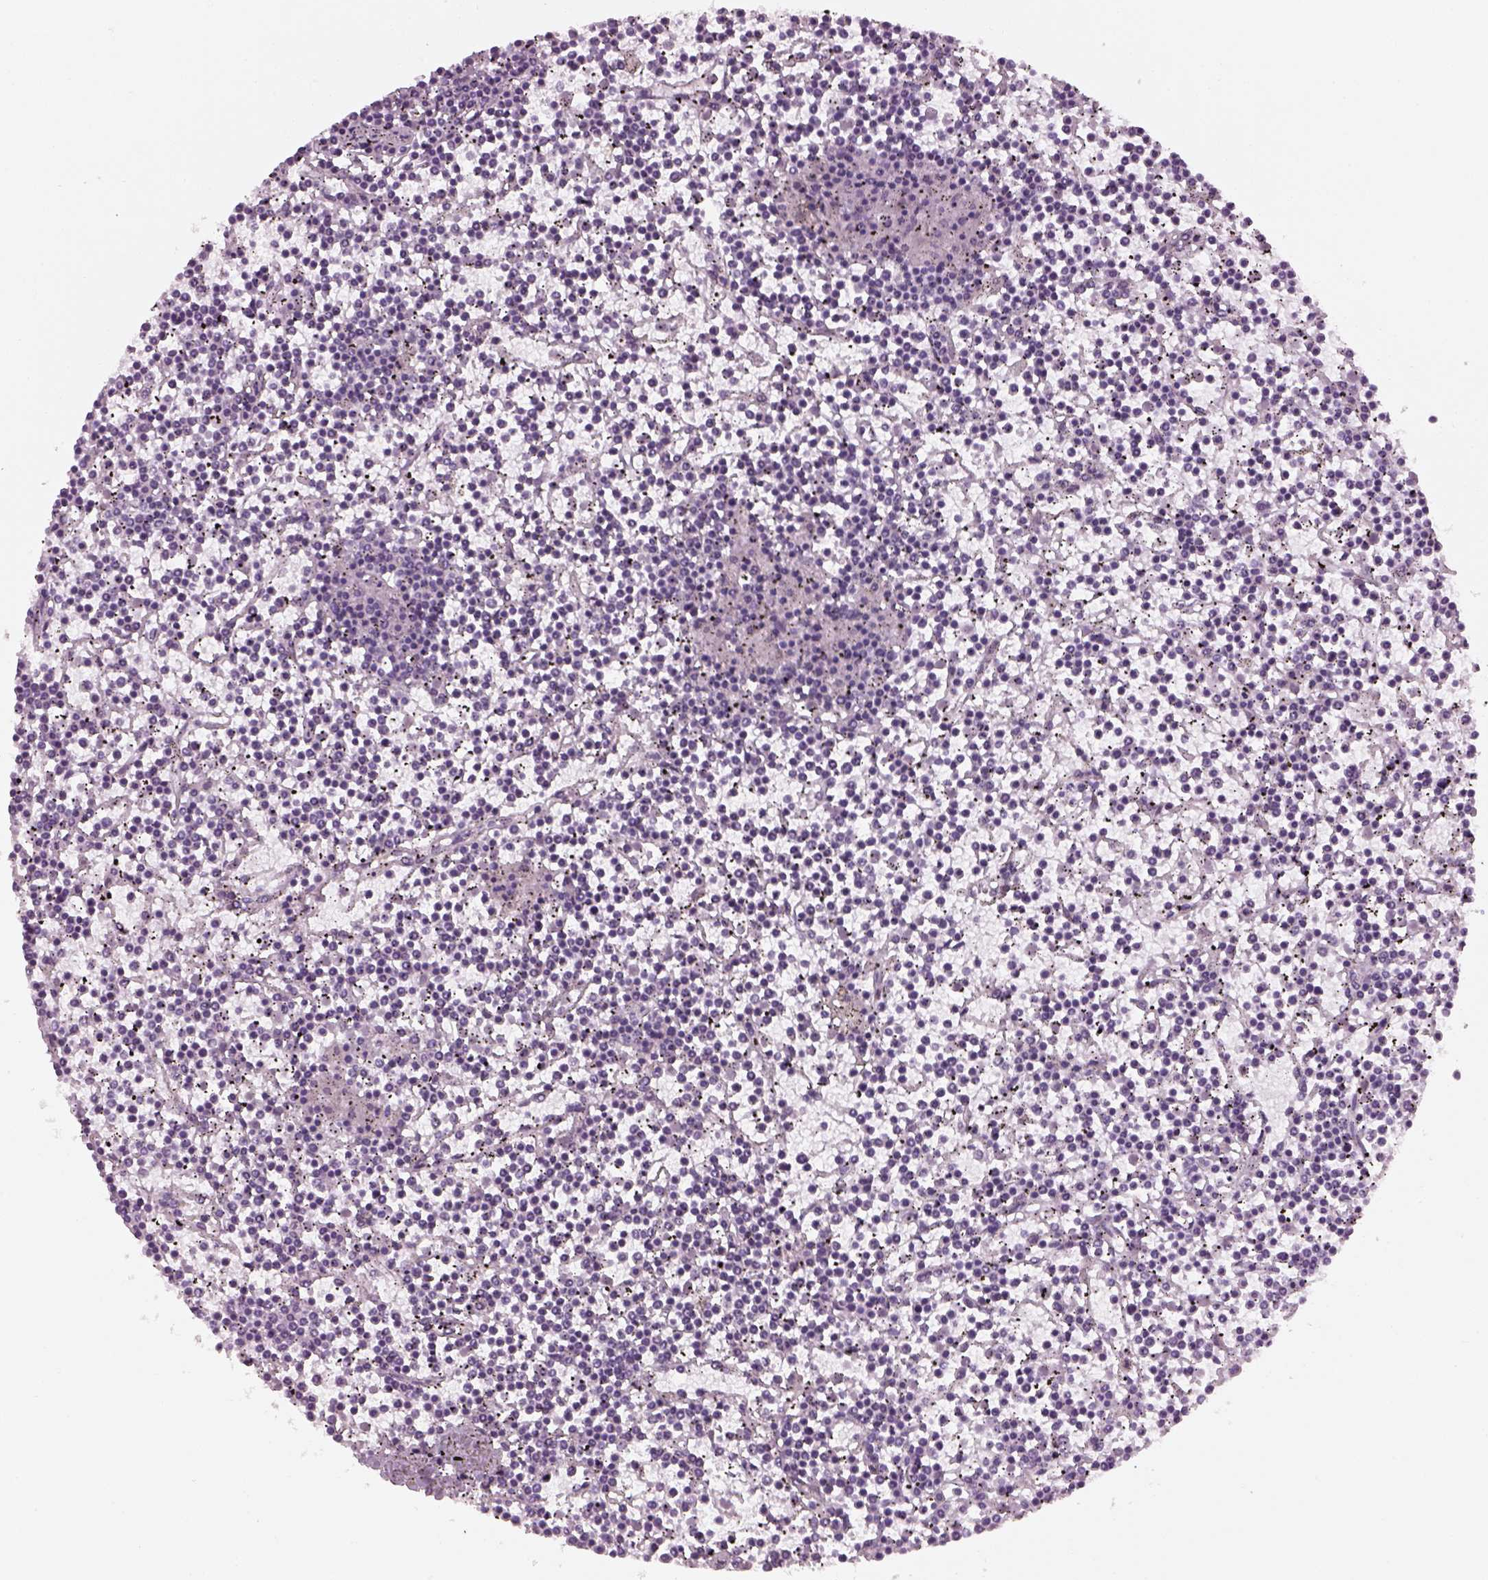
{"staining": {"intensity": "negative", "quantity": "none", "location": "none"}, "tissue": "lymphoma", "cell_type": "Tumor cells", "image_type": "cancer", "snomed": [{"axis": "morphology", "description": "Malignant lymphoma, non-Hodgkin's type, Low grade"}, {"axis": "topography", "description": "Spleen"}], "caption": "Low-grade malignant lymphoma, non-Hodgkin's type was stained to show a protein in brown. There is no significant positivity in tumor cells.", "gene": "KCNG2", "patient": {"sex": "female", "age": 19}}